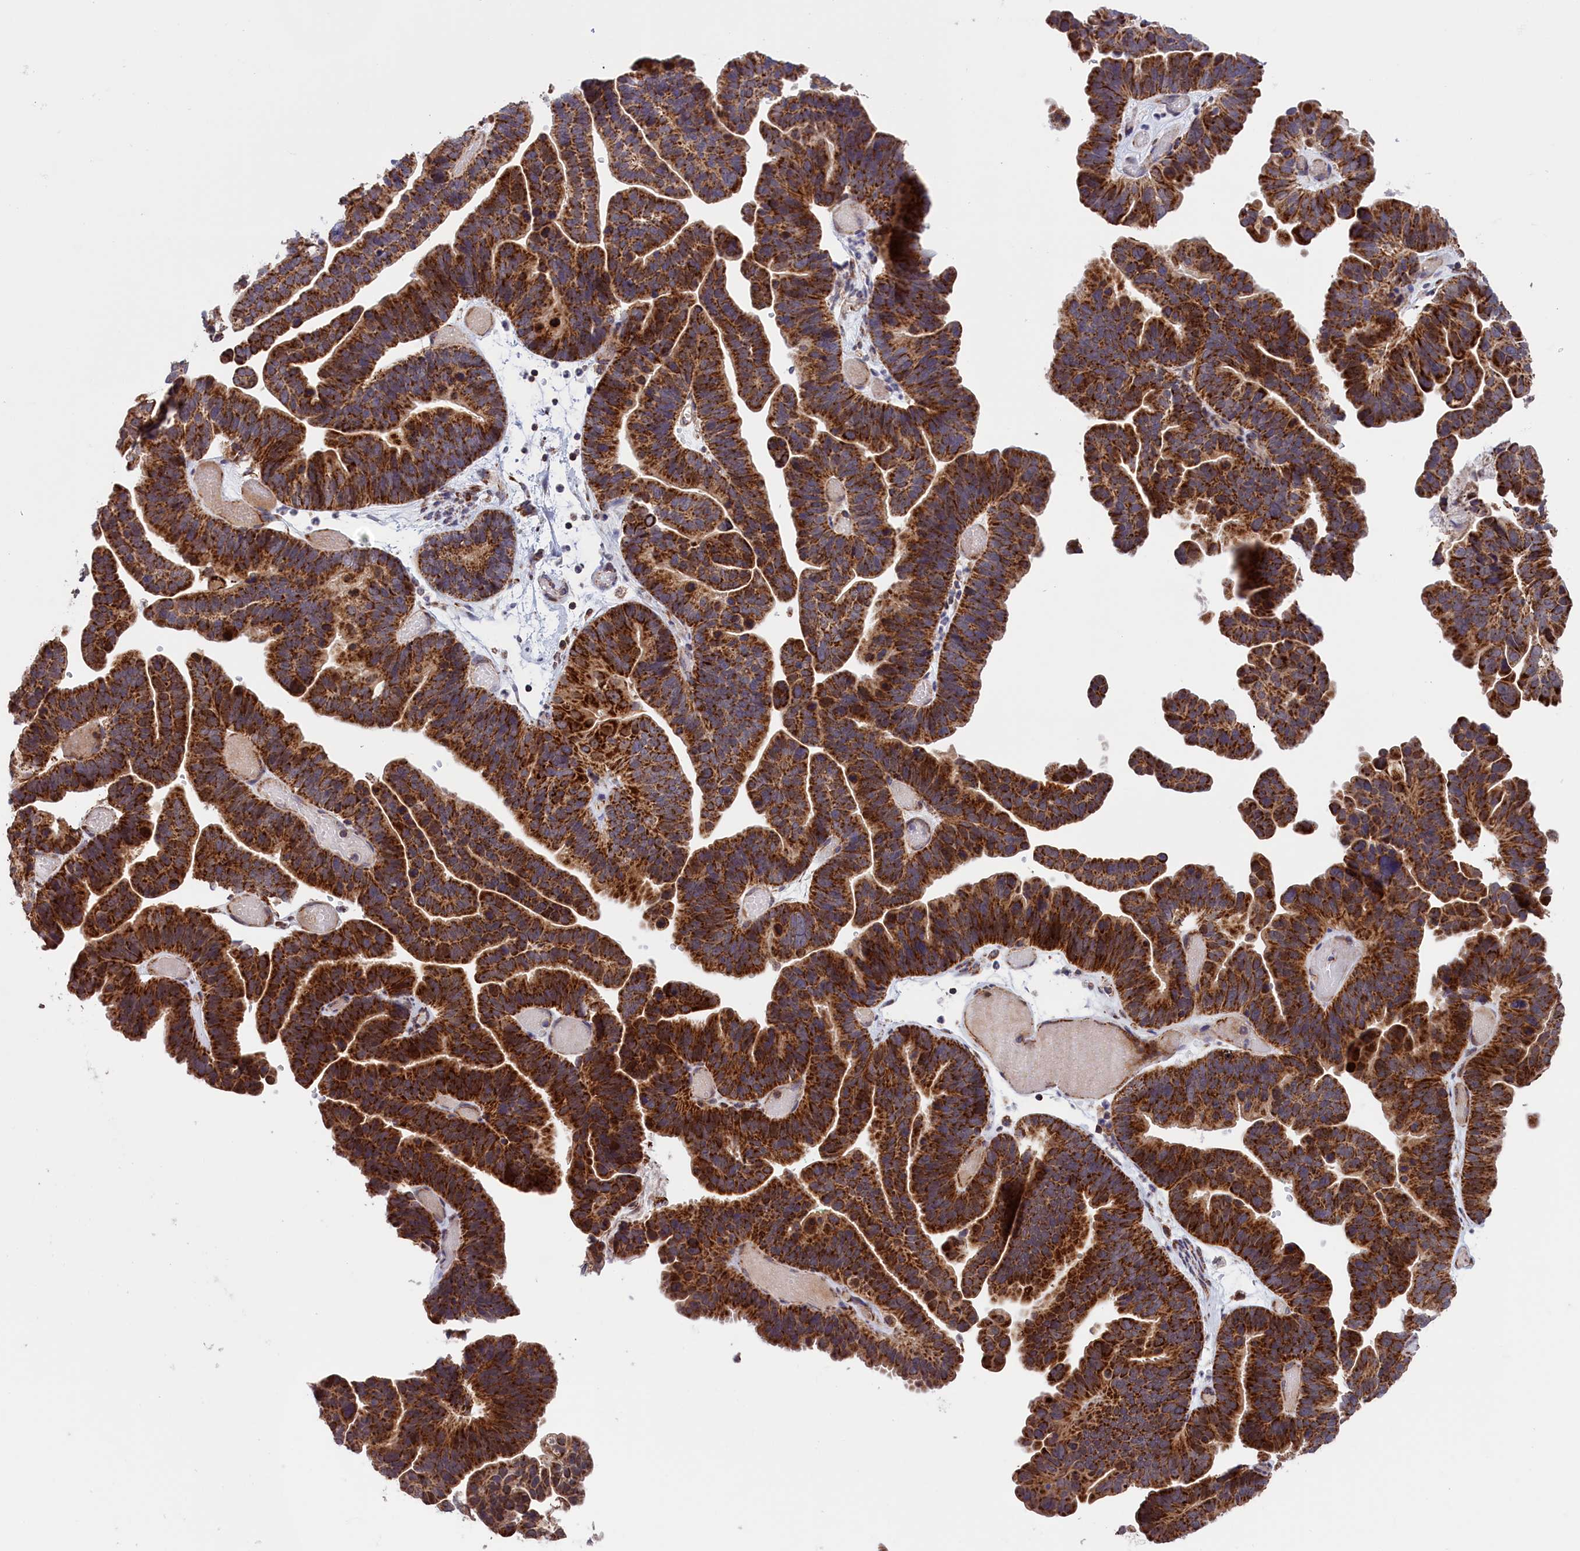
{"staining": {"intensity": "strong", "quantity": ">75%", "location": "cytoplasmic/membranous"}, "tissue": "ovarian cancer", "cell_type": "Tumor cells", "image_type": "cancer", "snomed": [{"axis": "morphology", "description": "Cystadenocarcinoma, serous, NOS"}, {"axis": "topography", "description": "Ovary"}], "caption": "Immunohistochemical staining of human ovarian serous cystadenocarcinoma demonstrates strong cytoplasmic/membranous protein expression in about >75% of tumor cells.", "gene": "TIMM44", "patient": {"sex": "female", "age": 56}}